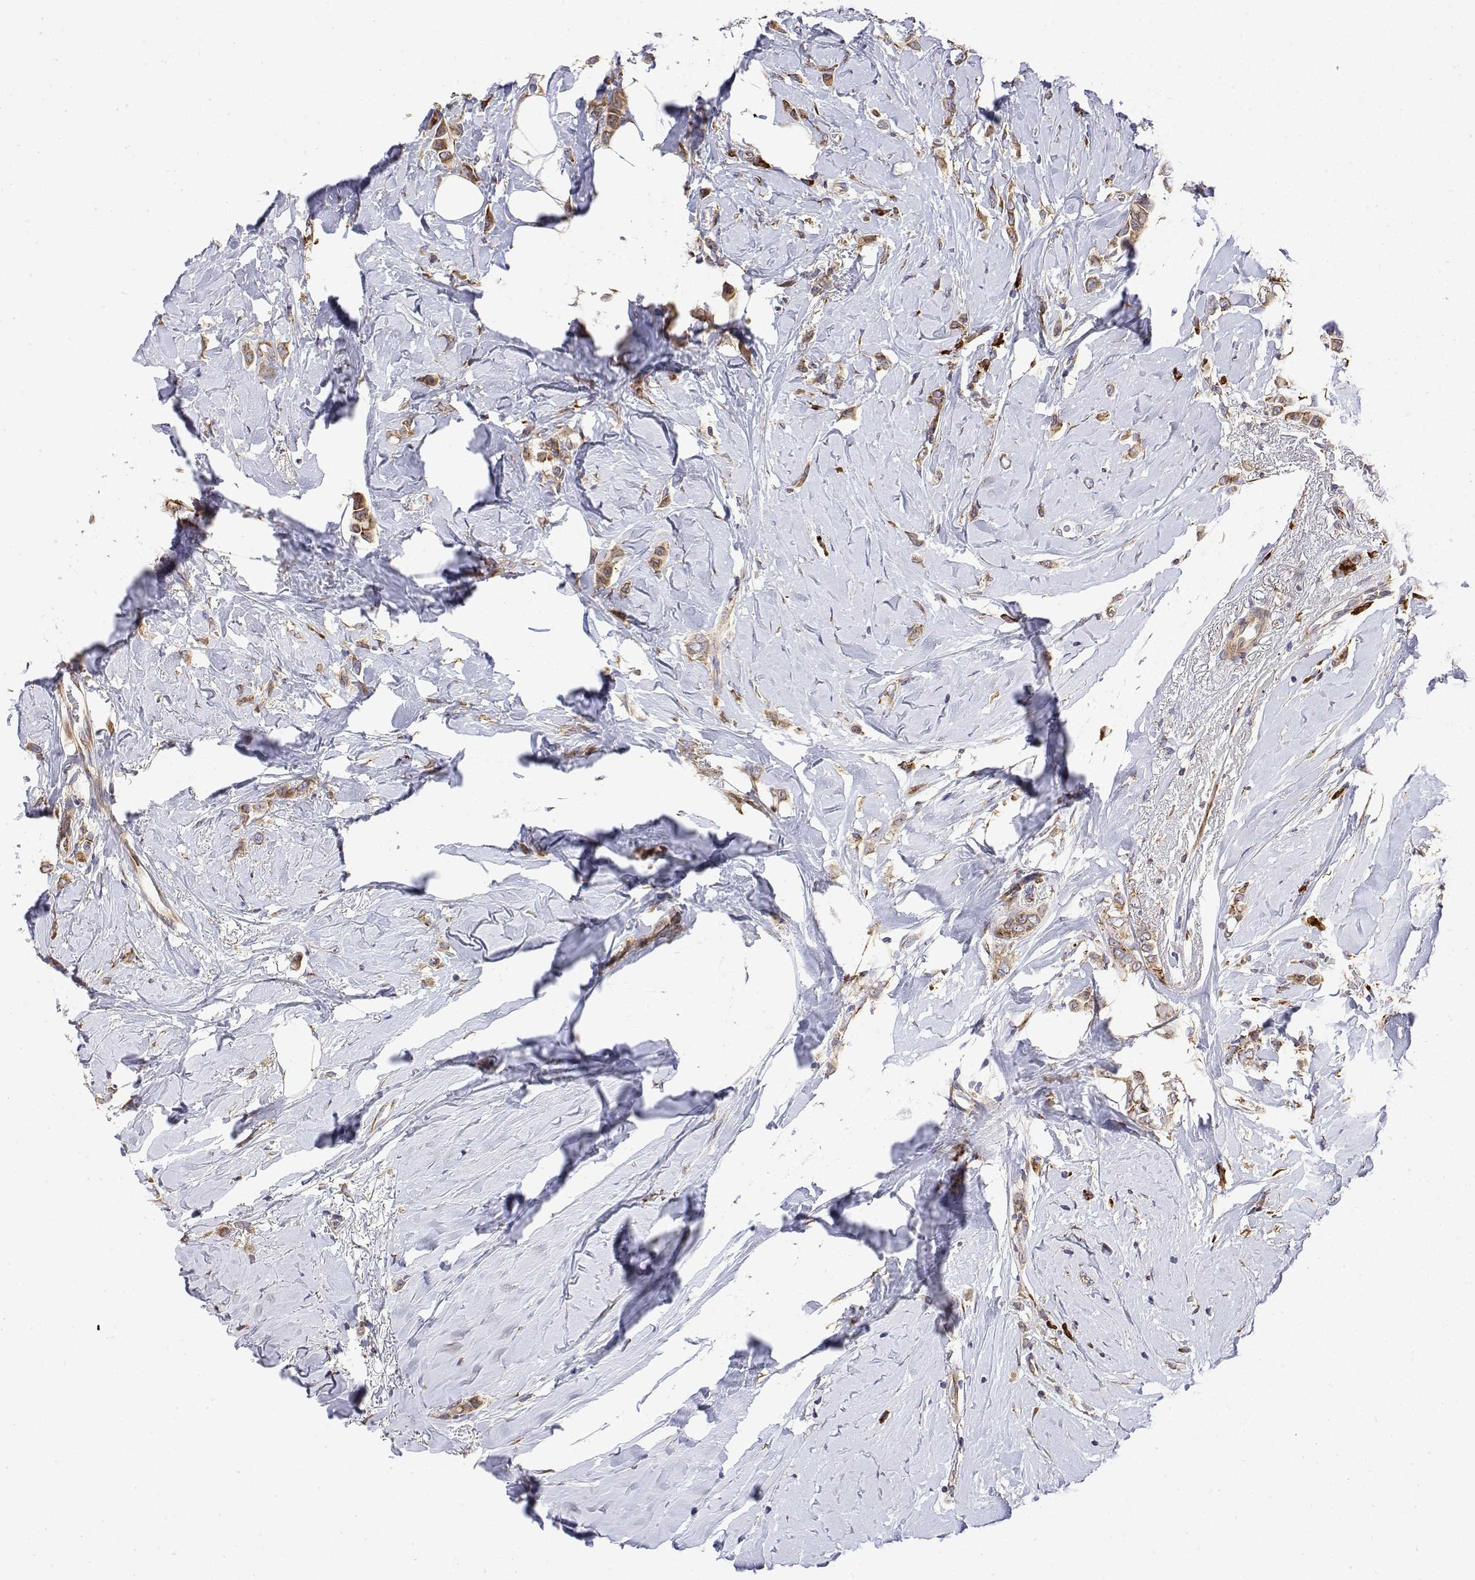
{"staining": {"intensity": "strong", "quantity": ">75%", "location": "cytoplasmic/membranous"}, "tissue": "breast cancer", "cell_type": "Tumor cells", "image_type": "cancer", "snomed": [{"axis": "morphology", "description": "Lobular carcinoma"}, {"axis": "topography", "description": "Breast"}], "caption": "Immunohistochemistry (DAB) staining of human lobular carcinoma (breast) exhibits strong cytoplasmic/membranous protein staining in about >75% of tumor cells.", "gene": "EEF1G", "patient": {"sex": "female", "age": 66}}